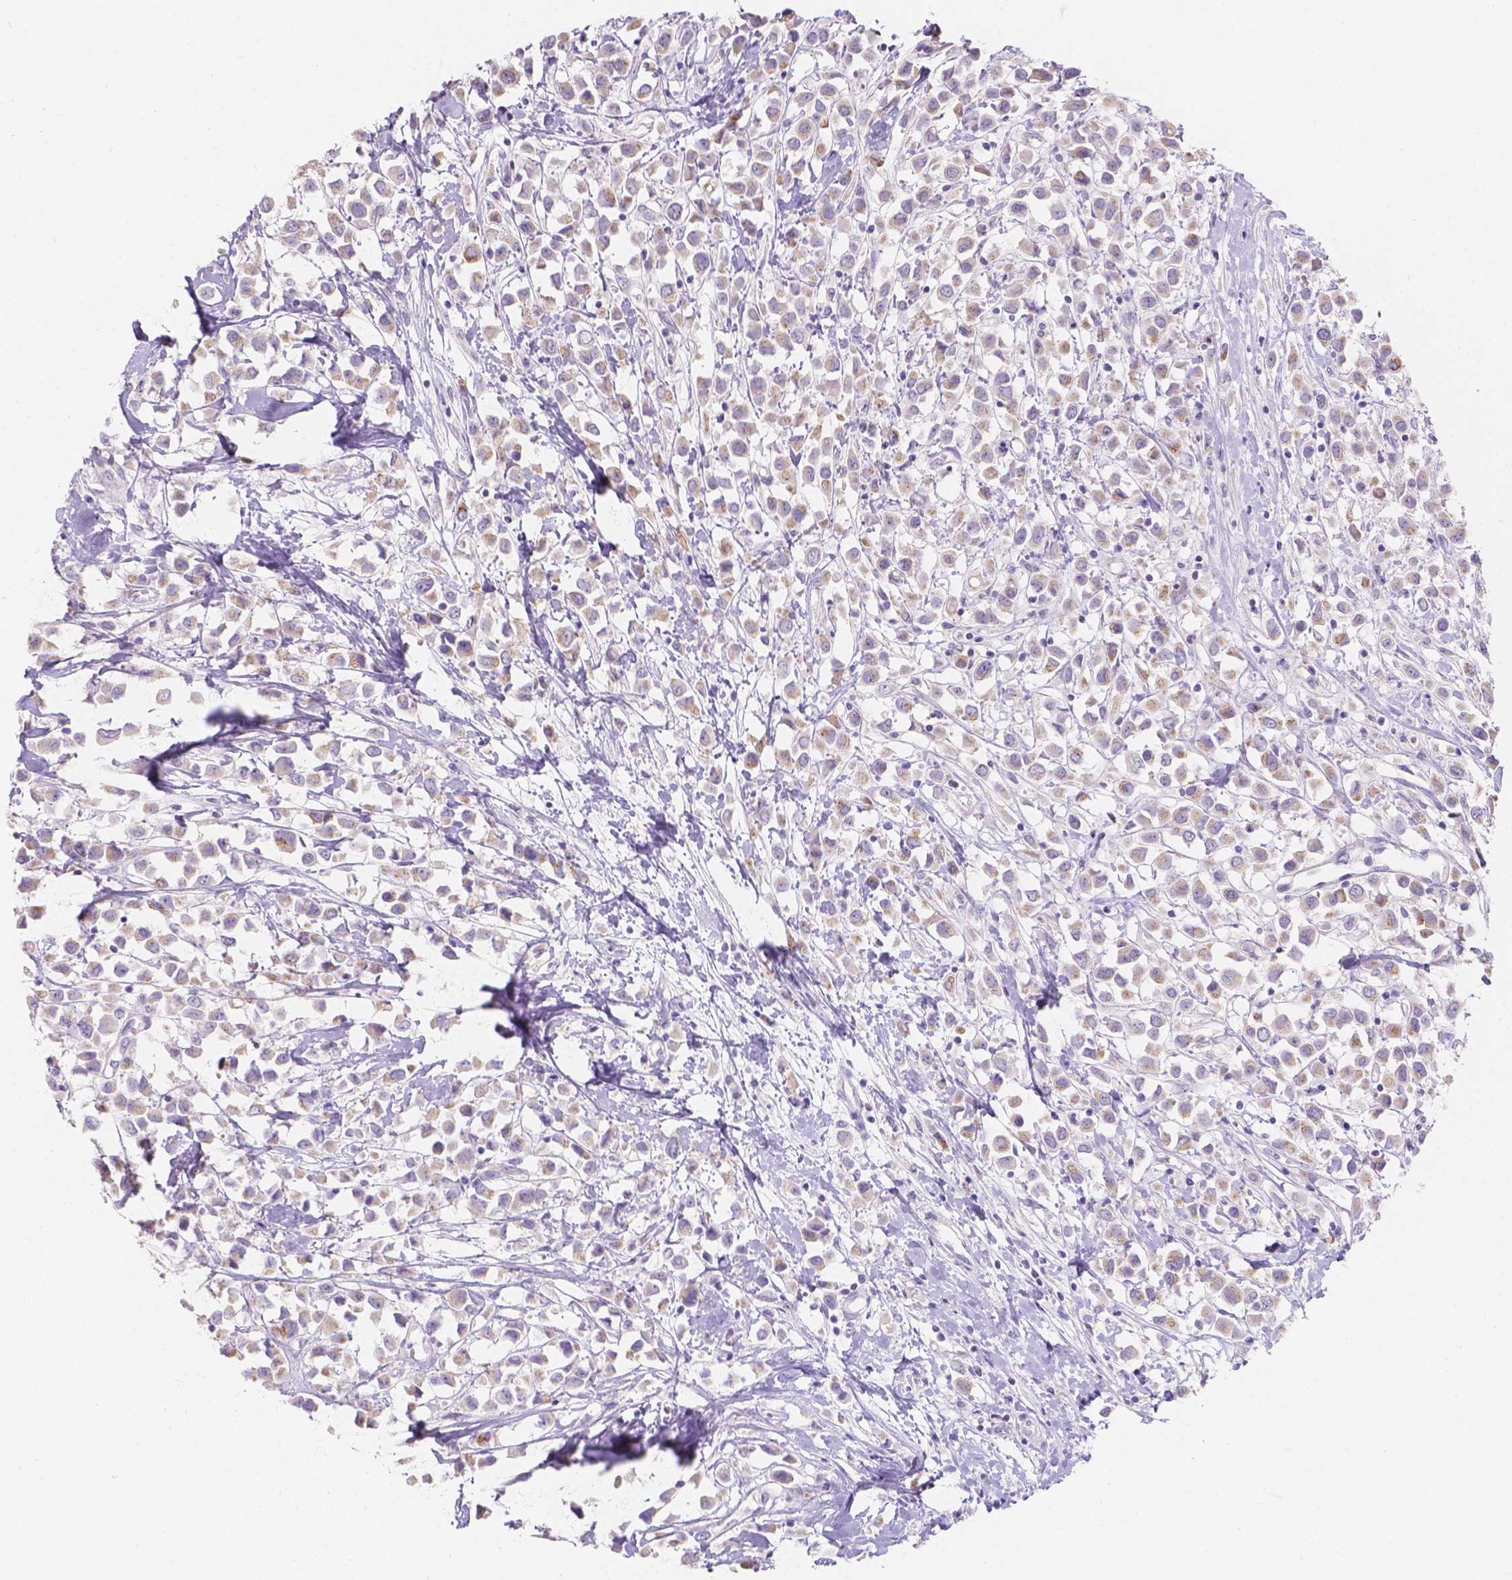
{"staining": {"intensity": "weak", "quantity": "25%-75%", "location": "cytoplasmic/membranous"}, "tissue": "breast cancer", "cell_type": "Tumor cells", "image_type": "cancer", "snomed": [{"axis": "morphology", "description": "Duct carcinoma"}, {"axis": "topography", "description": "Breast"}], "caption": "This is an image of immunohistochemistry staining of breast infiltrating ductal carcinoma, which shows weak staining in the cytoplasmic/membranous of tumor cells.", "gene": "HTN3", "patient": {"sex": "female", "age": 61}}